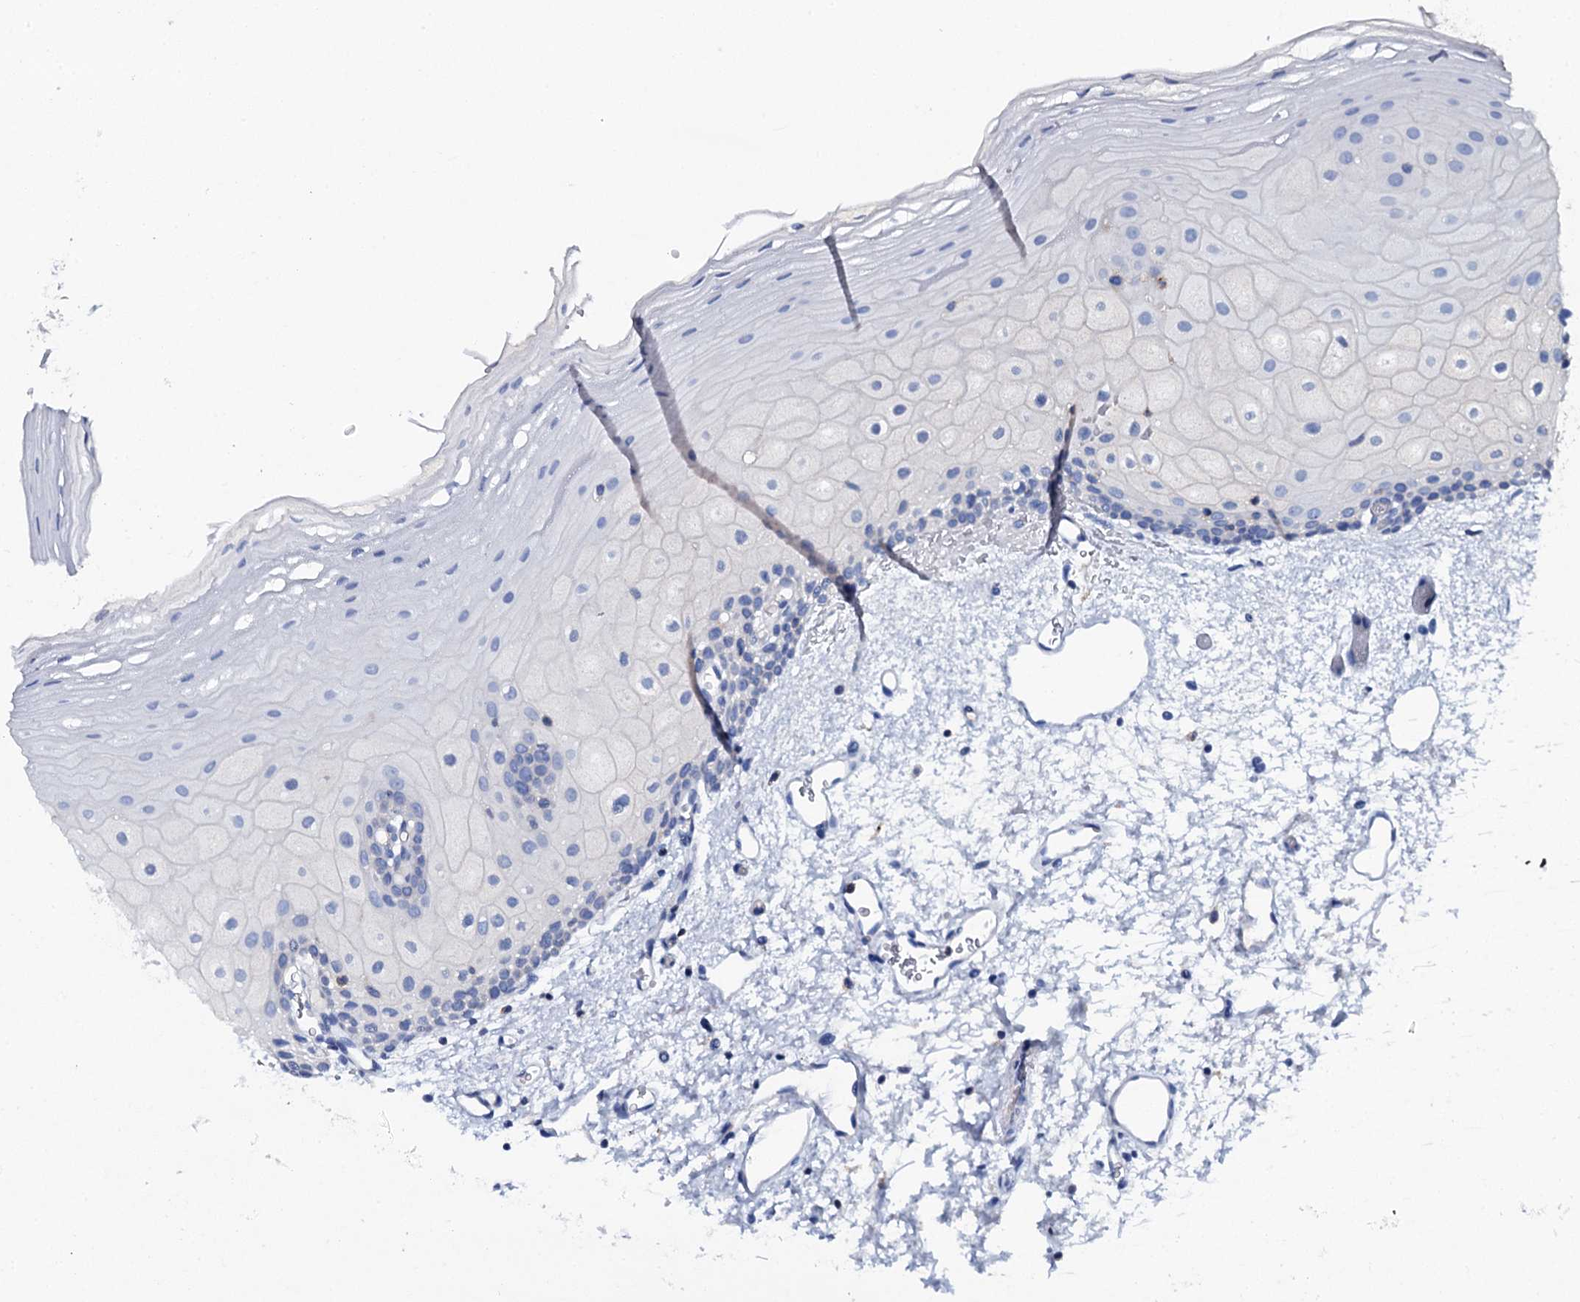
{"staining": {"intensity": "negative", "quantity": "none", "location": "none"}, "tissue": "oral mucosa", "cell_type": "Squamous epithelial cells", "image_type": "normal", "snomed": [{"axis": "morphology", "description": "Normal tissue, NOS"}, {"axis": "topography", "description": "Oral tissue"}], "caption": "Micrograph shows no significant protein positivity in squamous epithelial cells of unremarkable oral mucosa.", "gene": "MS4A4E", "patient": {"sex": "female", "age": 70}}